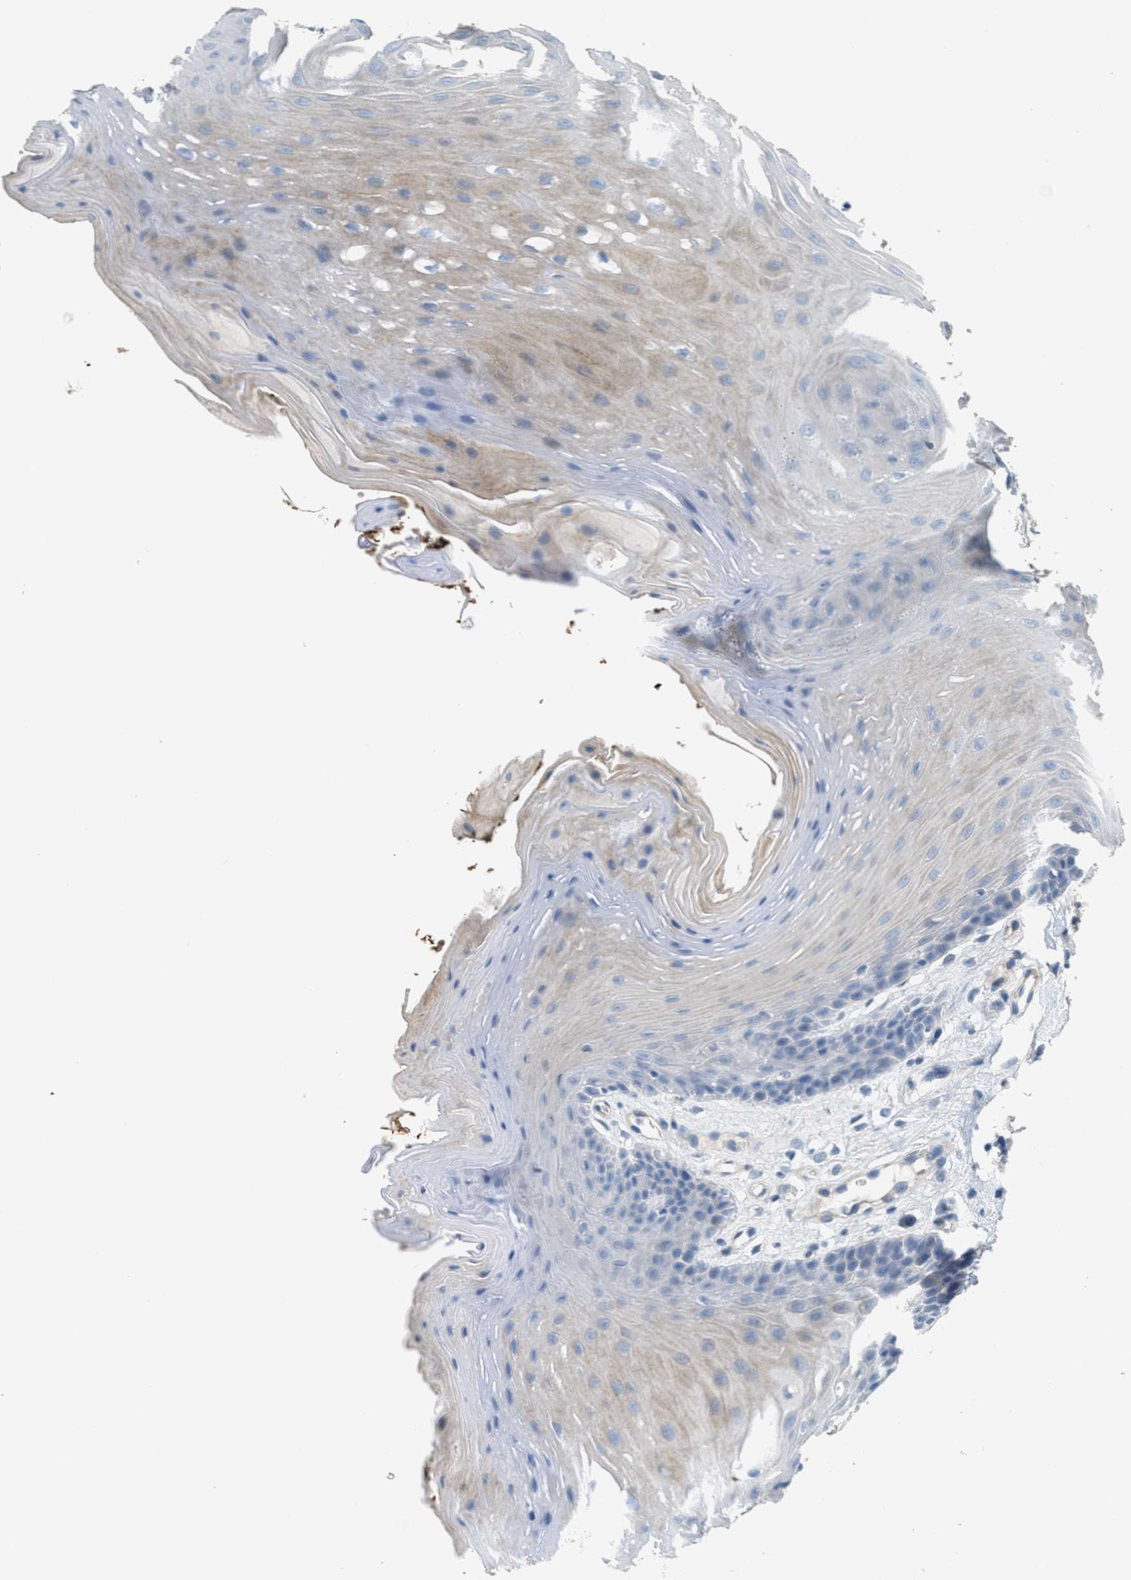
{"staining": {"intensity": "weak", "quantity": "<25%", "location": "cytoplasmic/membranous"}, "tissue": "oral mucosa", "cell_type": "Squamous epithelial cells", "image_type": "normal", "snomed": [{"axis": "morphology", "description": "Normal tissue, NOS"}, {"axis": "morphology", "description": "Squamous cell carcinoma, NOS"}, {"axis": "topography", "description": "Oral tissue"}, {"axis": "topography", "description": "Head-Neck"}], "caption": "Micrograph shows no significant protein expression in squamous epithelial cells of unremarkable oral mucosa.", "gene": "MRS2", "patient": {"sex": "male", "age": 71}}